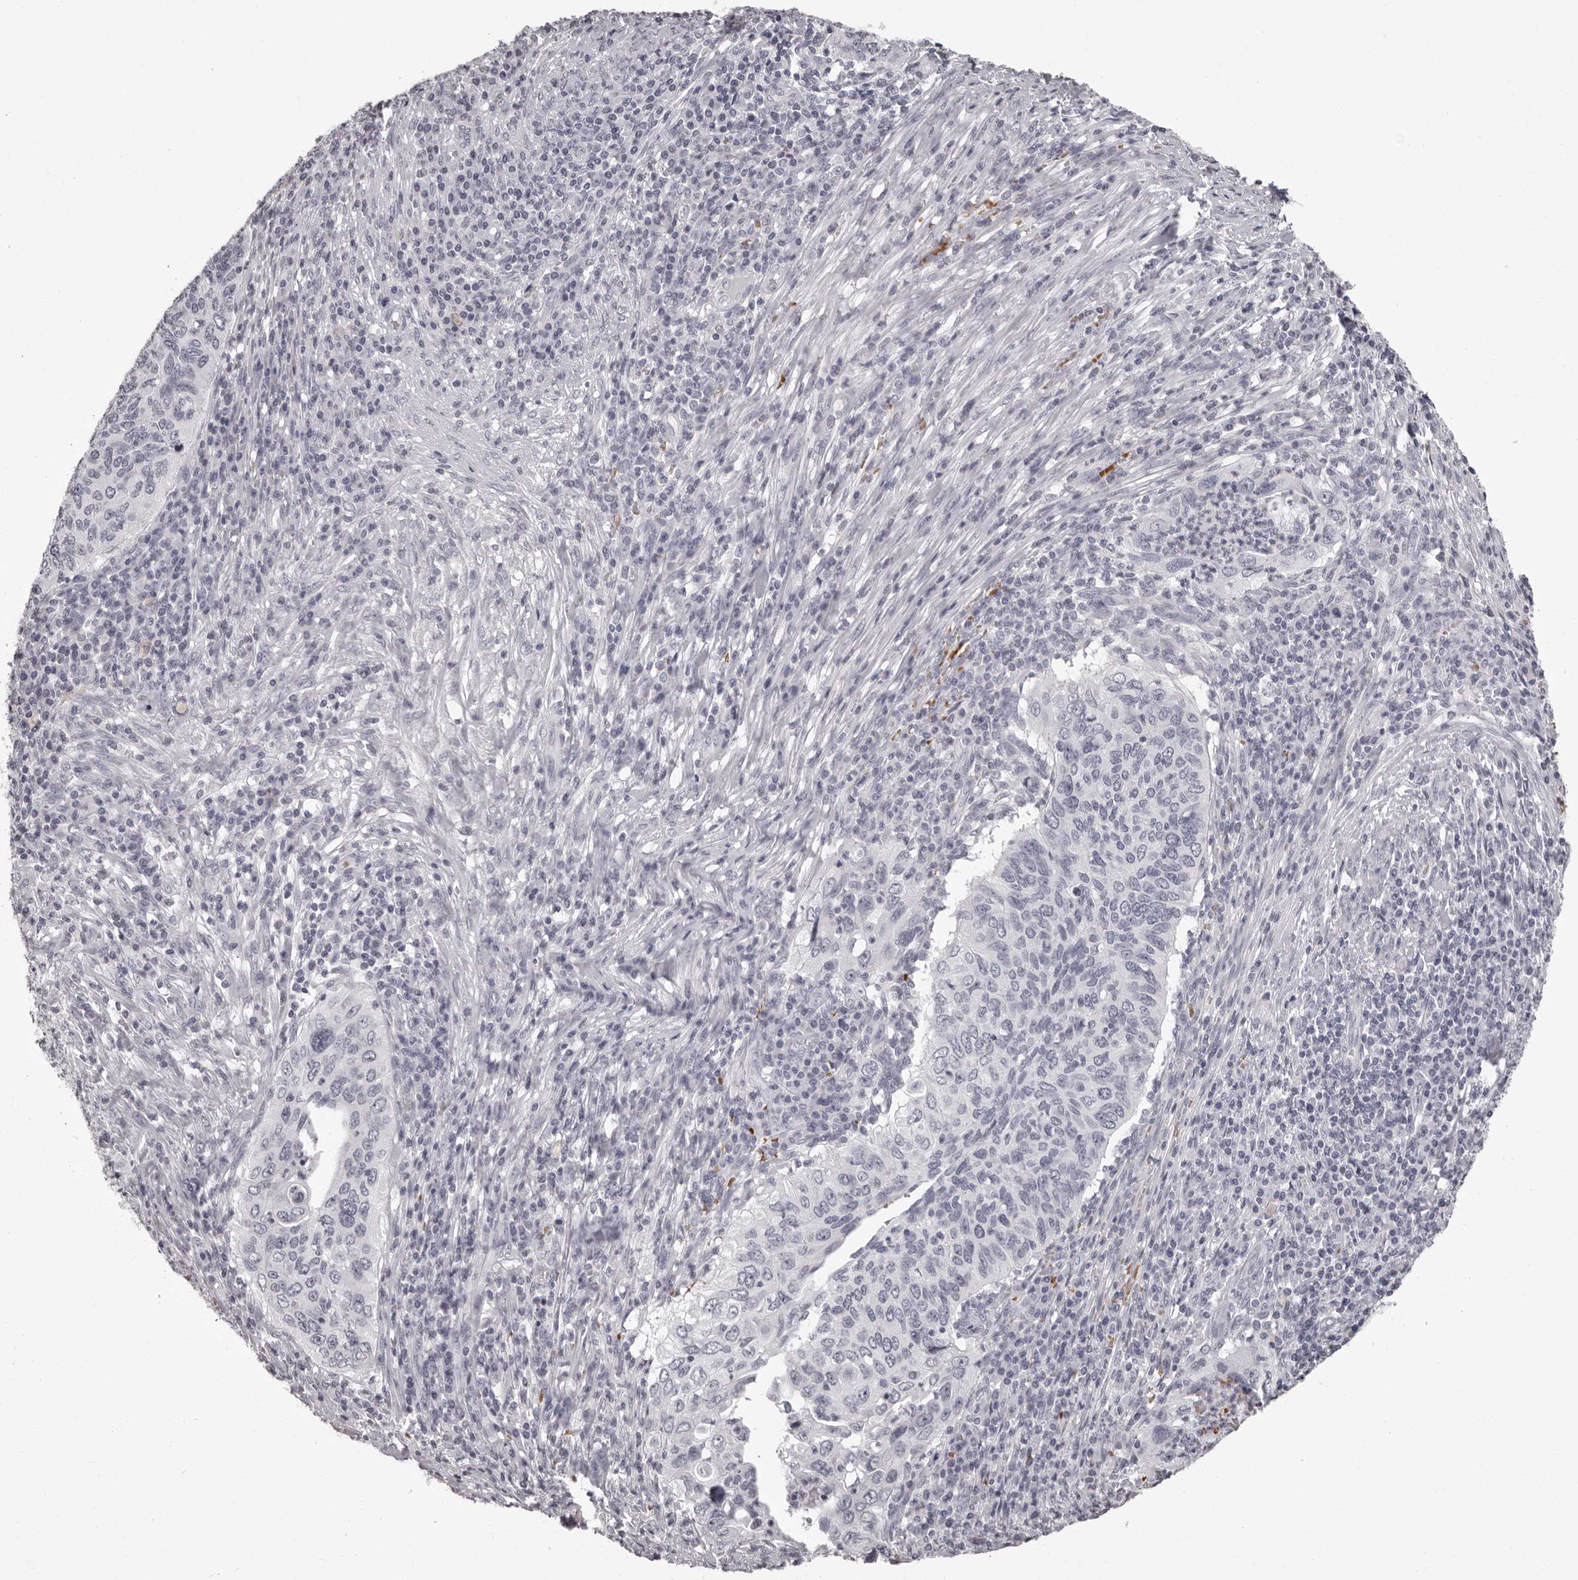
{"staining": {"intensity": "negative", "quantity": "none", "location": "none"}, "tissue": "cervical cancer", "cell_type": "Tumor cells", "image_type": "cancer", "snomed": [{"axis": "morphology", "description": "Squamous cell carcinoma, NOS"}, {"axis": "topography", "description": "Cervix"}], "caption": "Cervical cancer (squamous cell carcinoma) was stained to show a protein in brown. There is no significant positivity in tumor cells. Nuclei are stained in blue.", "gene": "C8orf74", "patient": {"sex": "female", "age": 38}}